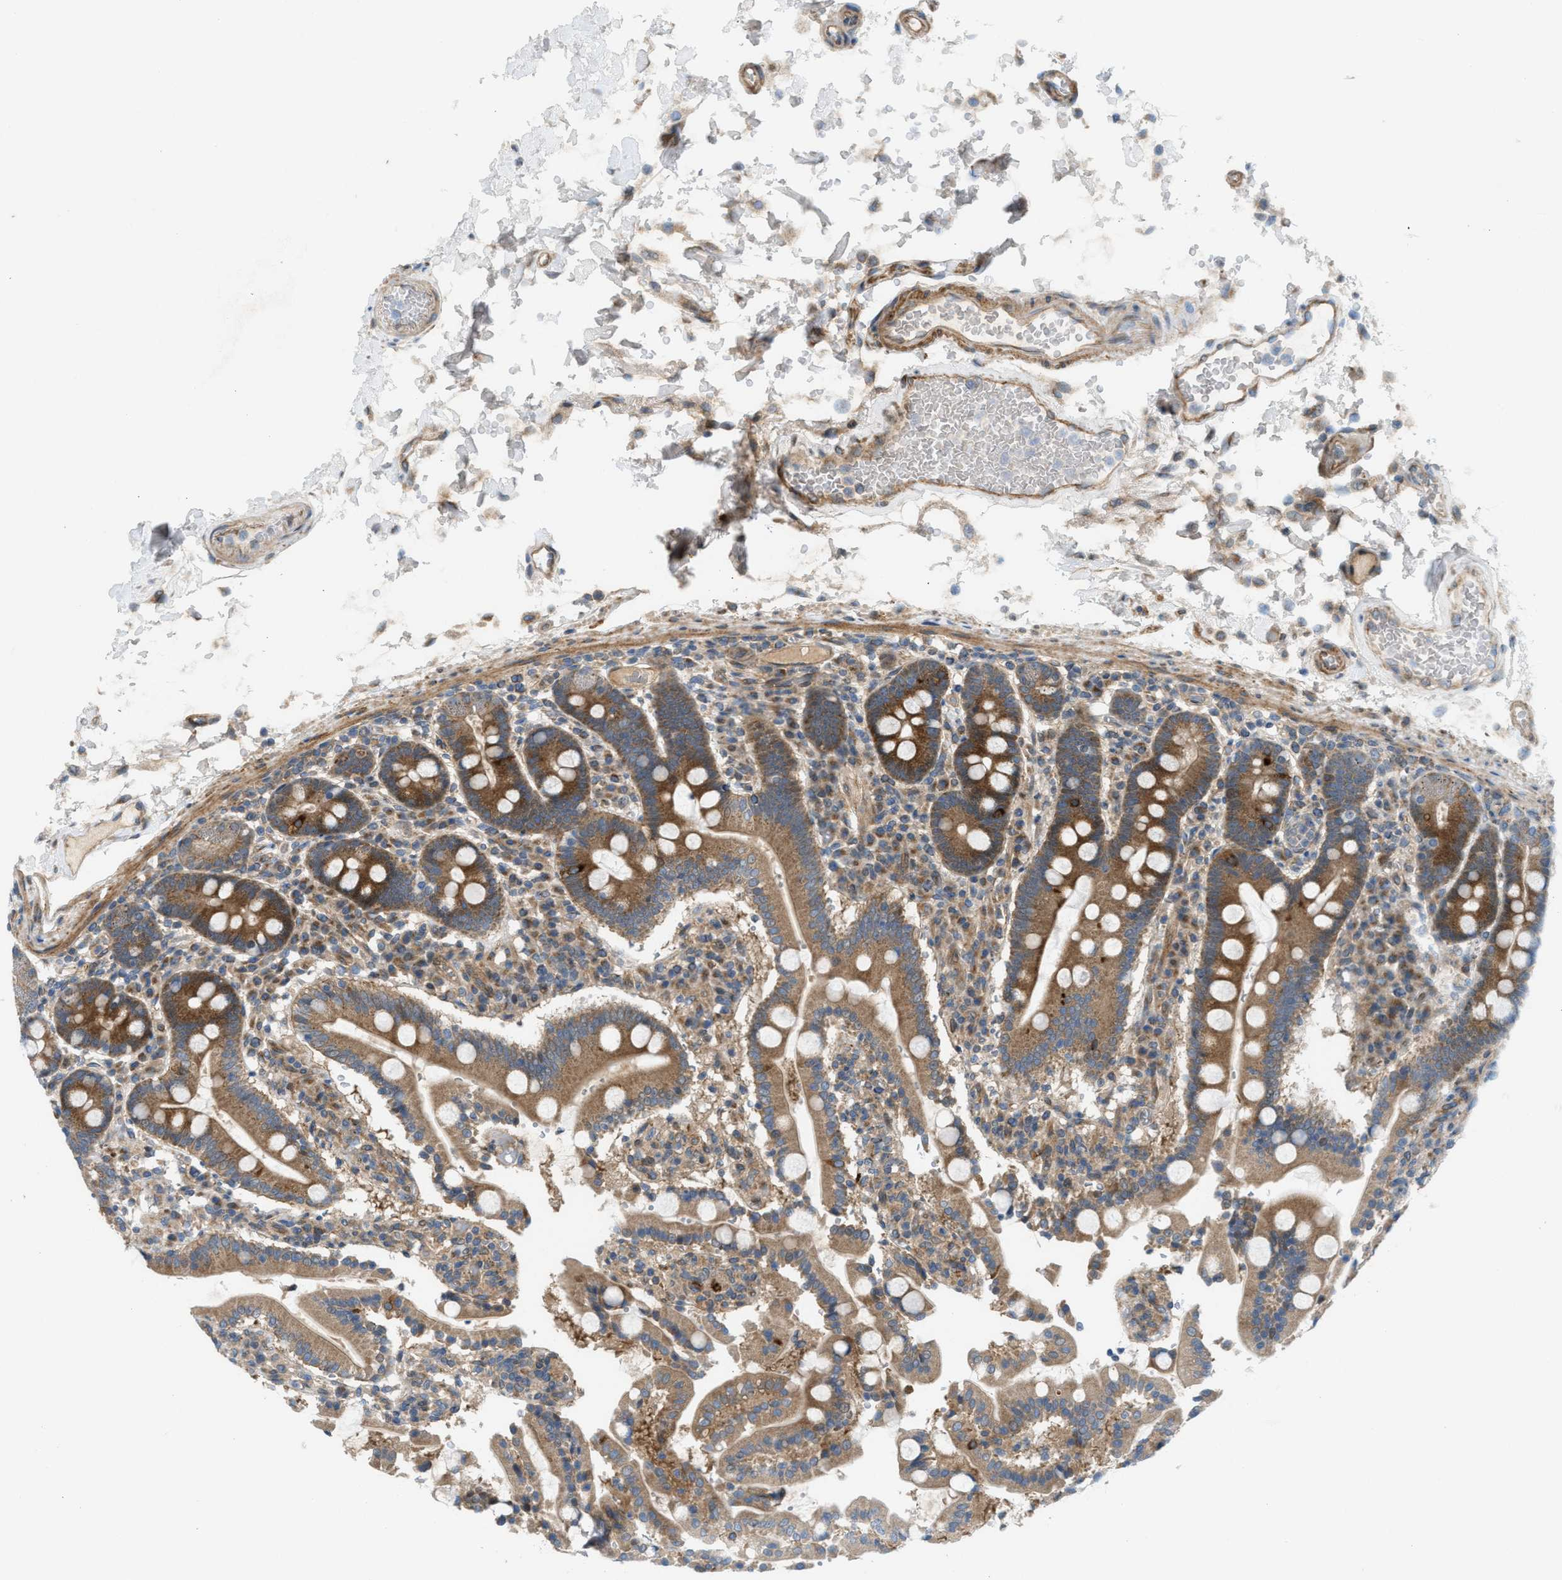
{"staining": {"intensity": "moderate", "quantity": ">75%", "location": "cytoplasmic/membranous"}, "tissue": "duodenum", "cell_type": "Glandular cells", "image_type": "normal", "snomed": [{"axis": "morphology", "description": "Normal tissue, NOS"}, {"axis": "topography", "description": "Small intestine, NOS"}], "caption": "Duodenum was stained to show a protein in brown. There is medium levels of moderate cytoplasmic/membranous positivity in approximately >75% of glandular cells. The staining was performed using DAB to visualize the protein expression in brown, while the nuclei were stained in blue with hematoxylin (Magnification: 20x).", "gene": "CYB5D1", "patient": {"sex": "female", "age": 71}}